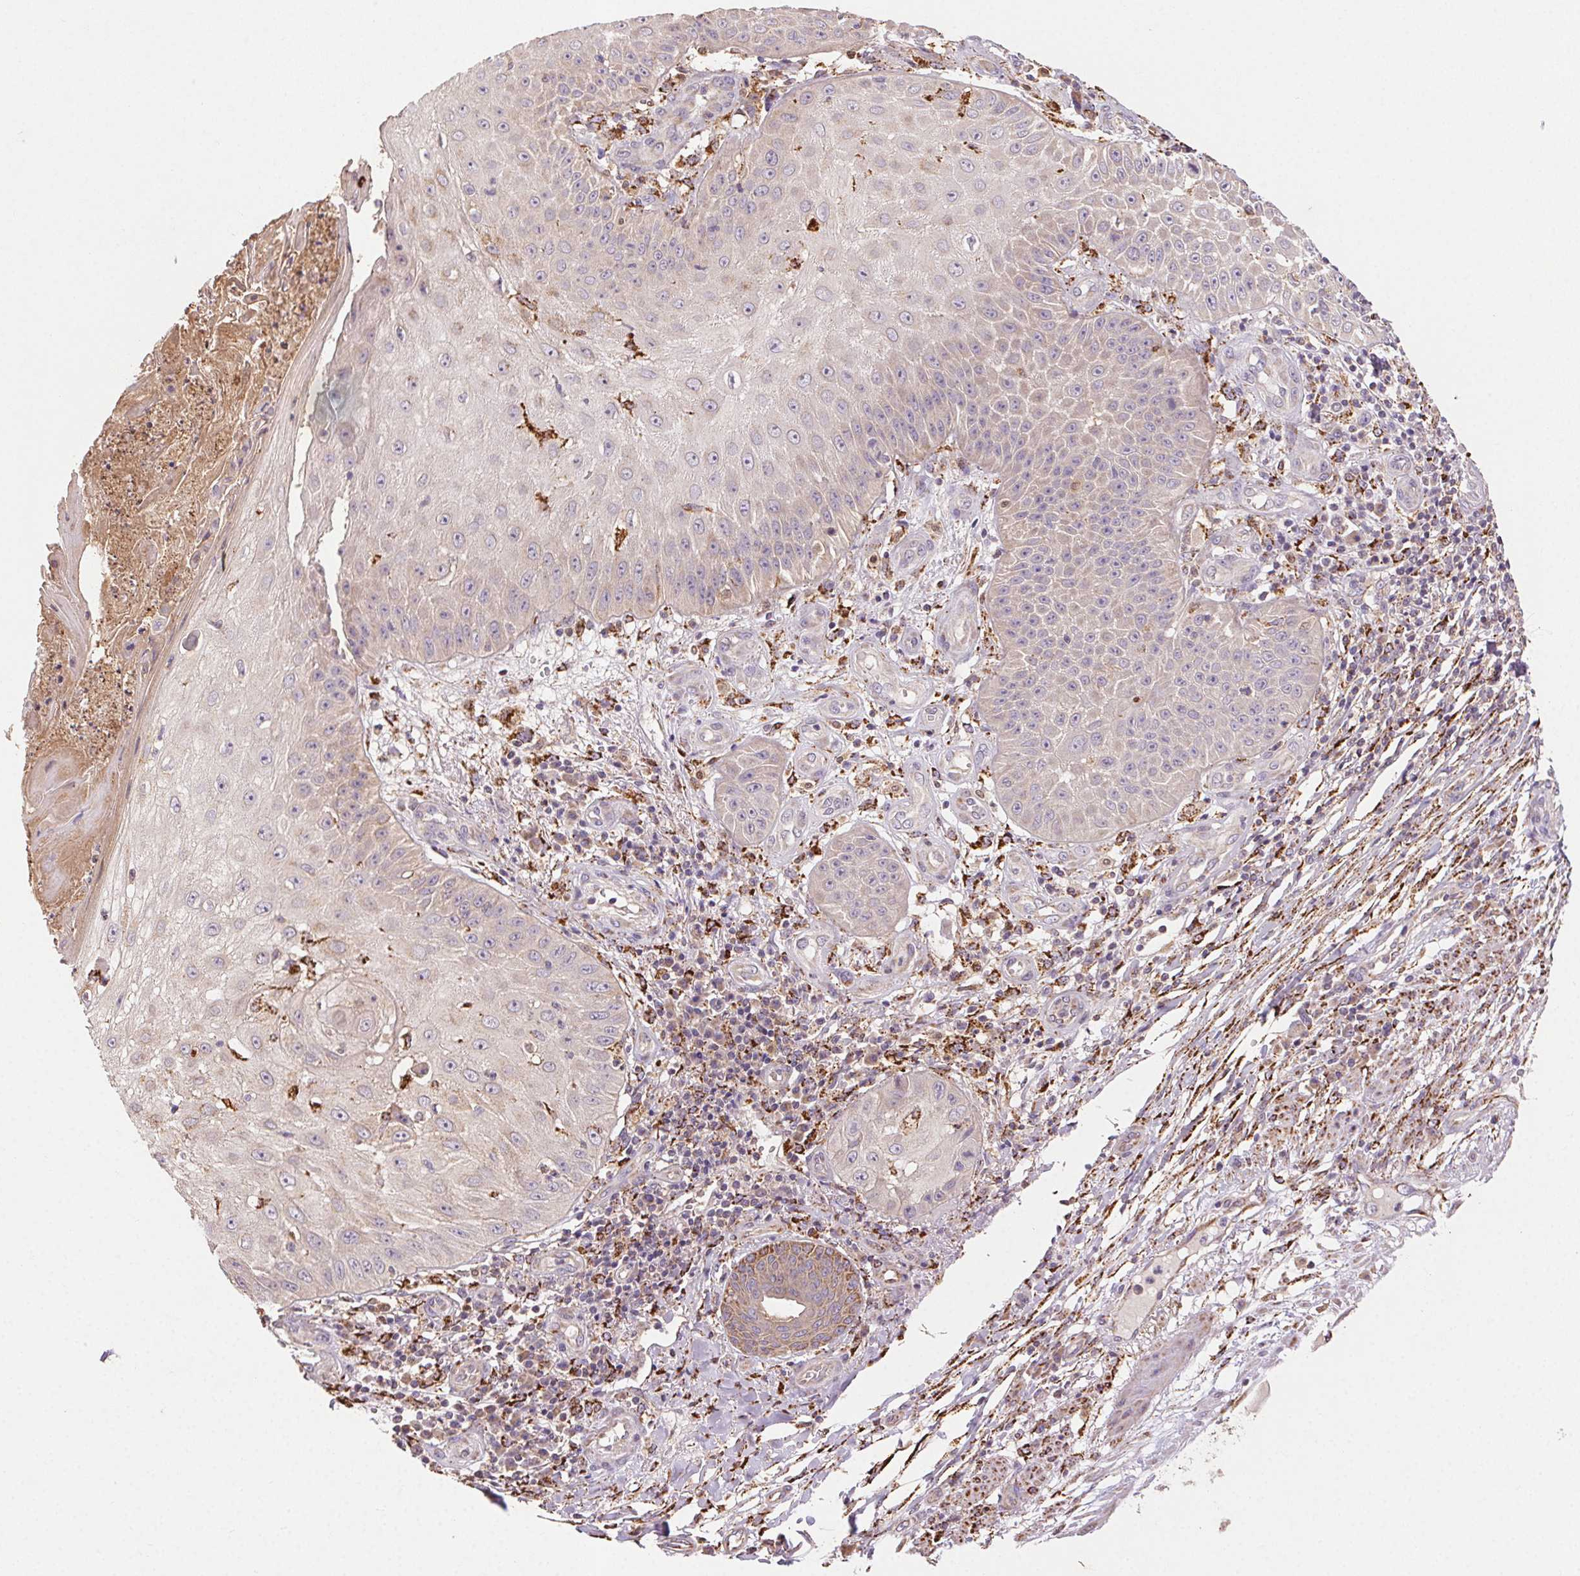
{"staining": {"intensity": "negative", "quantity": "none", "location": "none"}, "tissue": "skin cancer", "cell_type": "Tumor cells", "image_type": "cancer", "snomed": [{"axis": "morphology", "description": "Squamous cell carcinoma, NOS"}, {"axis": "topography", "description": "Skin"}], "caption": "Protein analysis of skin squamous cell carcinoma exhibits no significant staining in tumor cells.", "gene": "FNBP1L", "patient": {"sex": "male", "age": 70}}